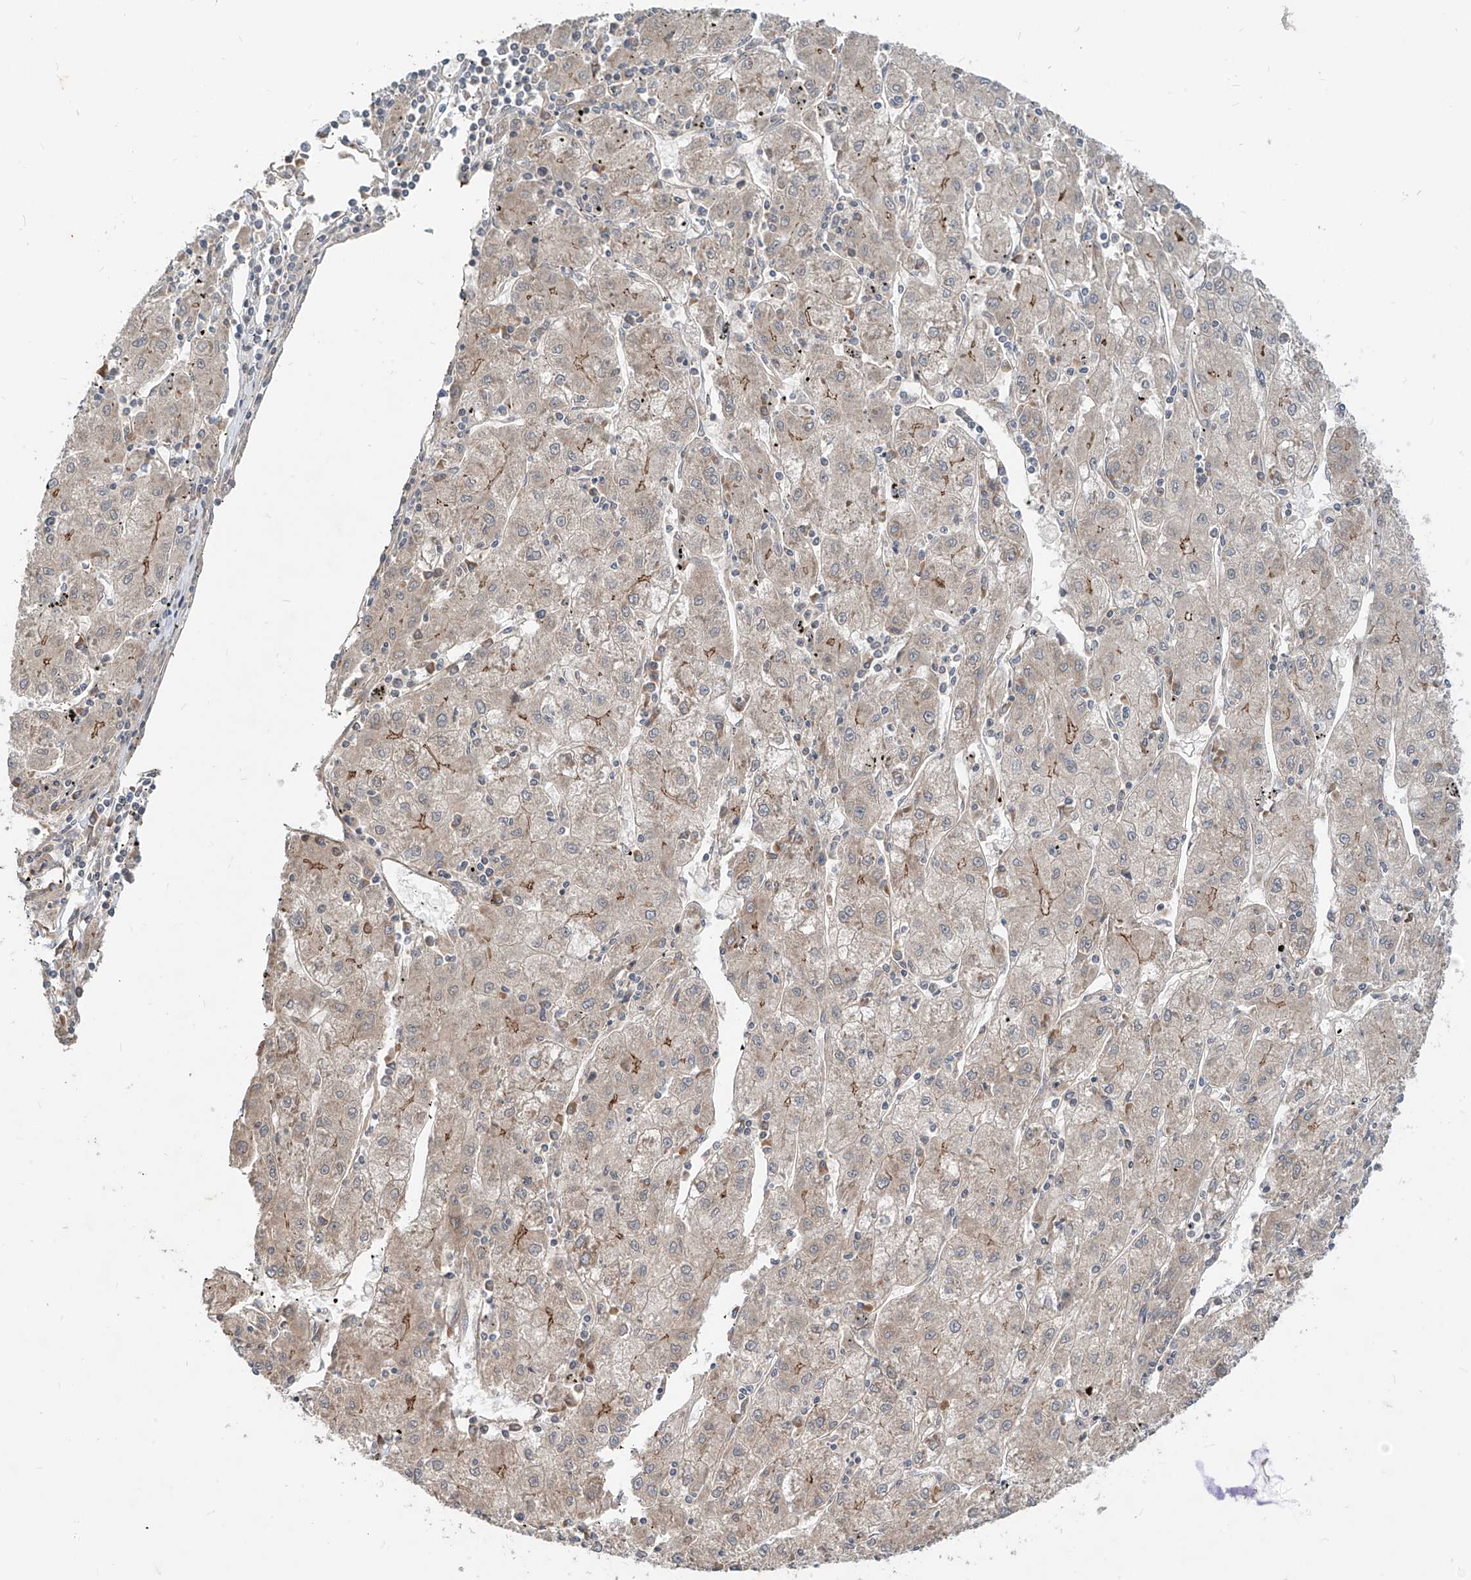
{"staining": {"intensity": "weak", "quantity": "<25%", "location": "cytoplasmic/membranous"}, "tissue": "liver cancer", "cell_type": "Tumor cells", "image_type": "cancer", "snomed": [{"axis": "morphology", "description": "Carcinoma, Hepatocellular, NOS"}, {"axis": "topography", "description": "Liver"}], "caption": "This is a photomicrograph of immunohistochemistry (IHC) staining of hepatocellular carcinoma (liver), which shows no staining in tumor cells.", "gene": "MTUS2", "patient": {"sex": "male", "age": 72}}